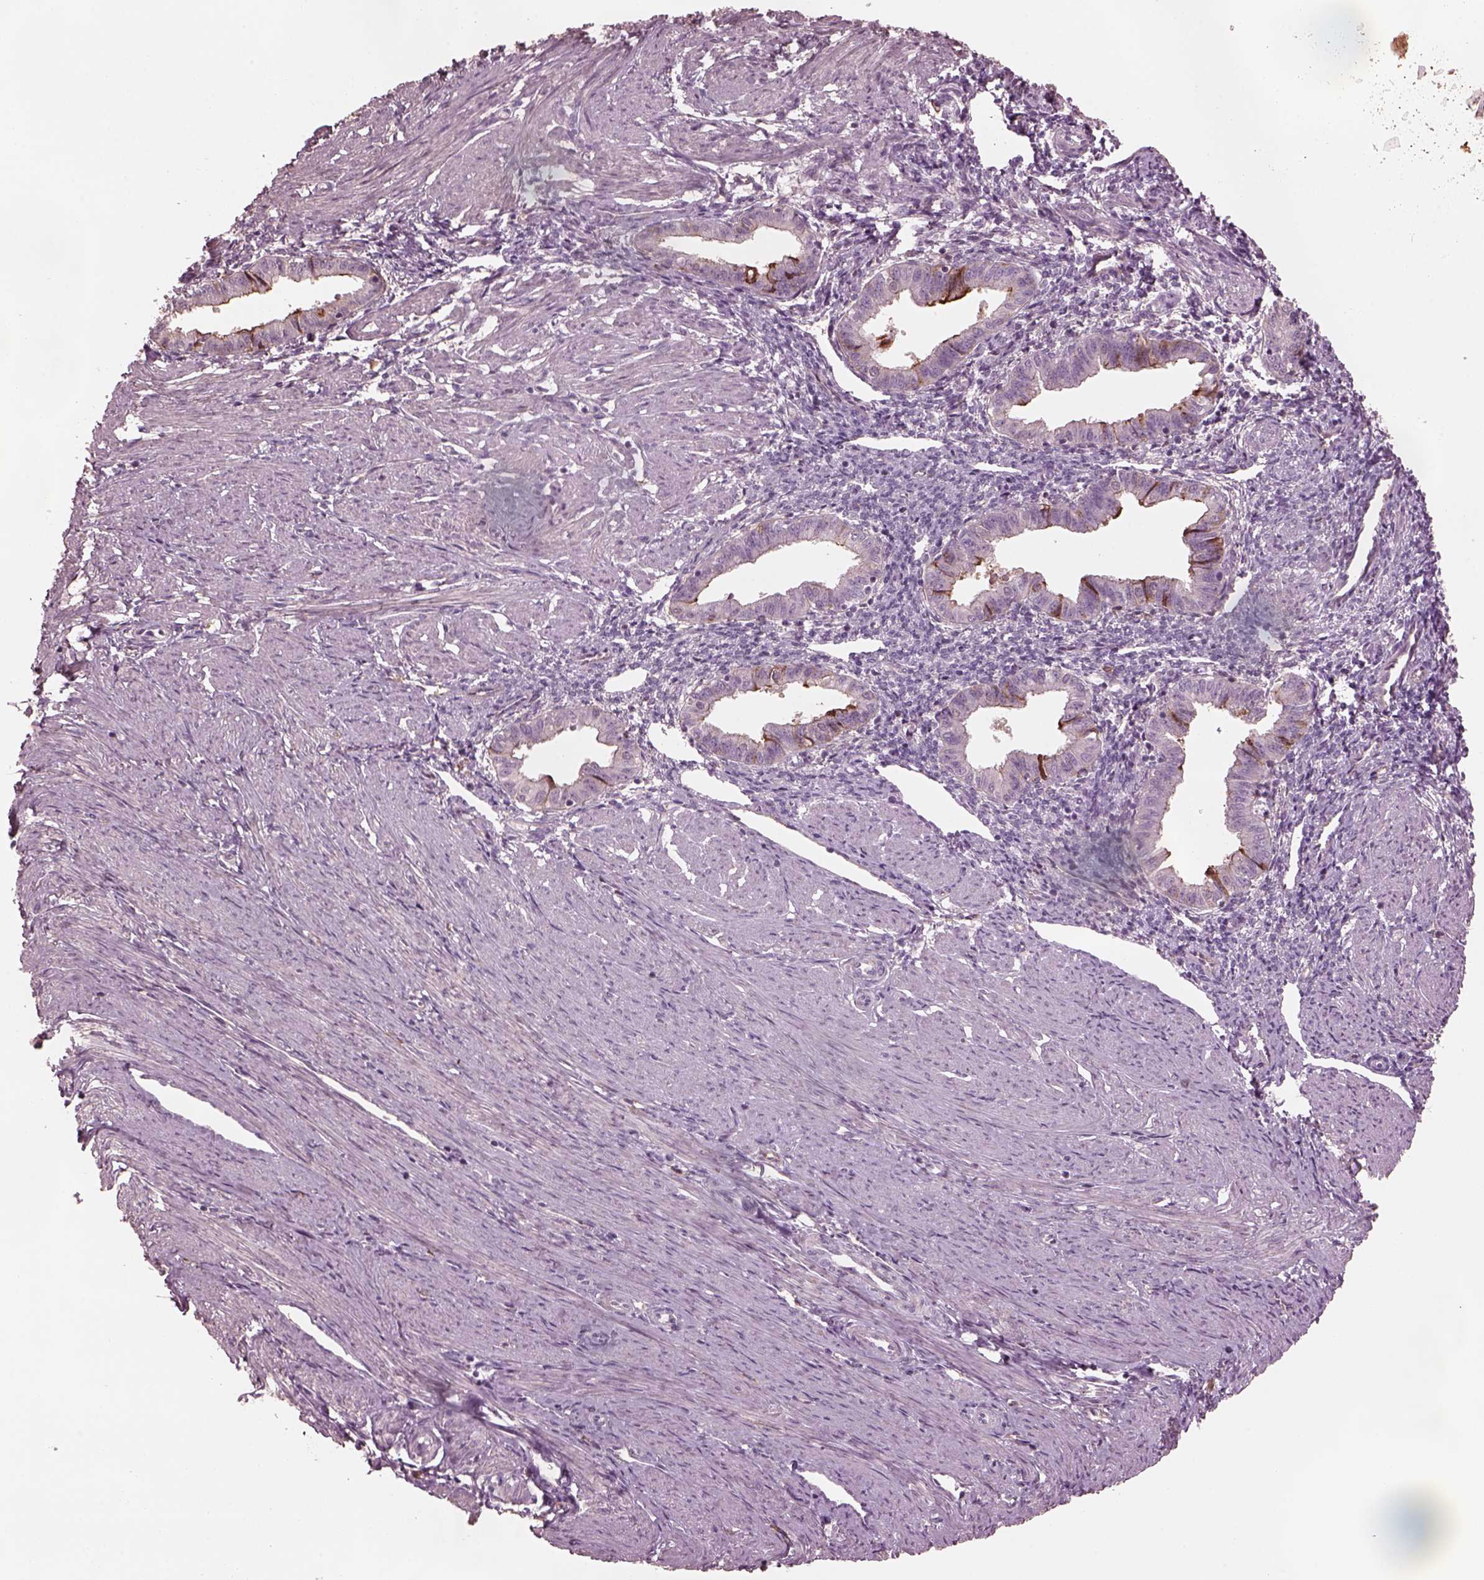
{"staining": {"intensity": "negative", "quantity": "none", "location": "none"}, "tissue": "endometrium", "cell_type": "Cells in endometrial stroma", "image_type": "normal", "snomed": [{"axis": "morphology", "description": "Normal tissue, NOS"}, {"axis": "topography", "description": "Endometrium"}], "caption": "Cells in endometrial stroma show no significant positivity in normal endometrium. (IHC, brightfield microscopy, high magnification).", "gene": "SRI", "patient": {"sex": "female", "age": 37}}